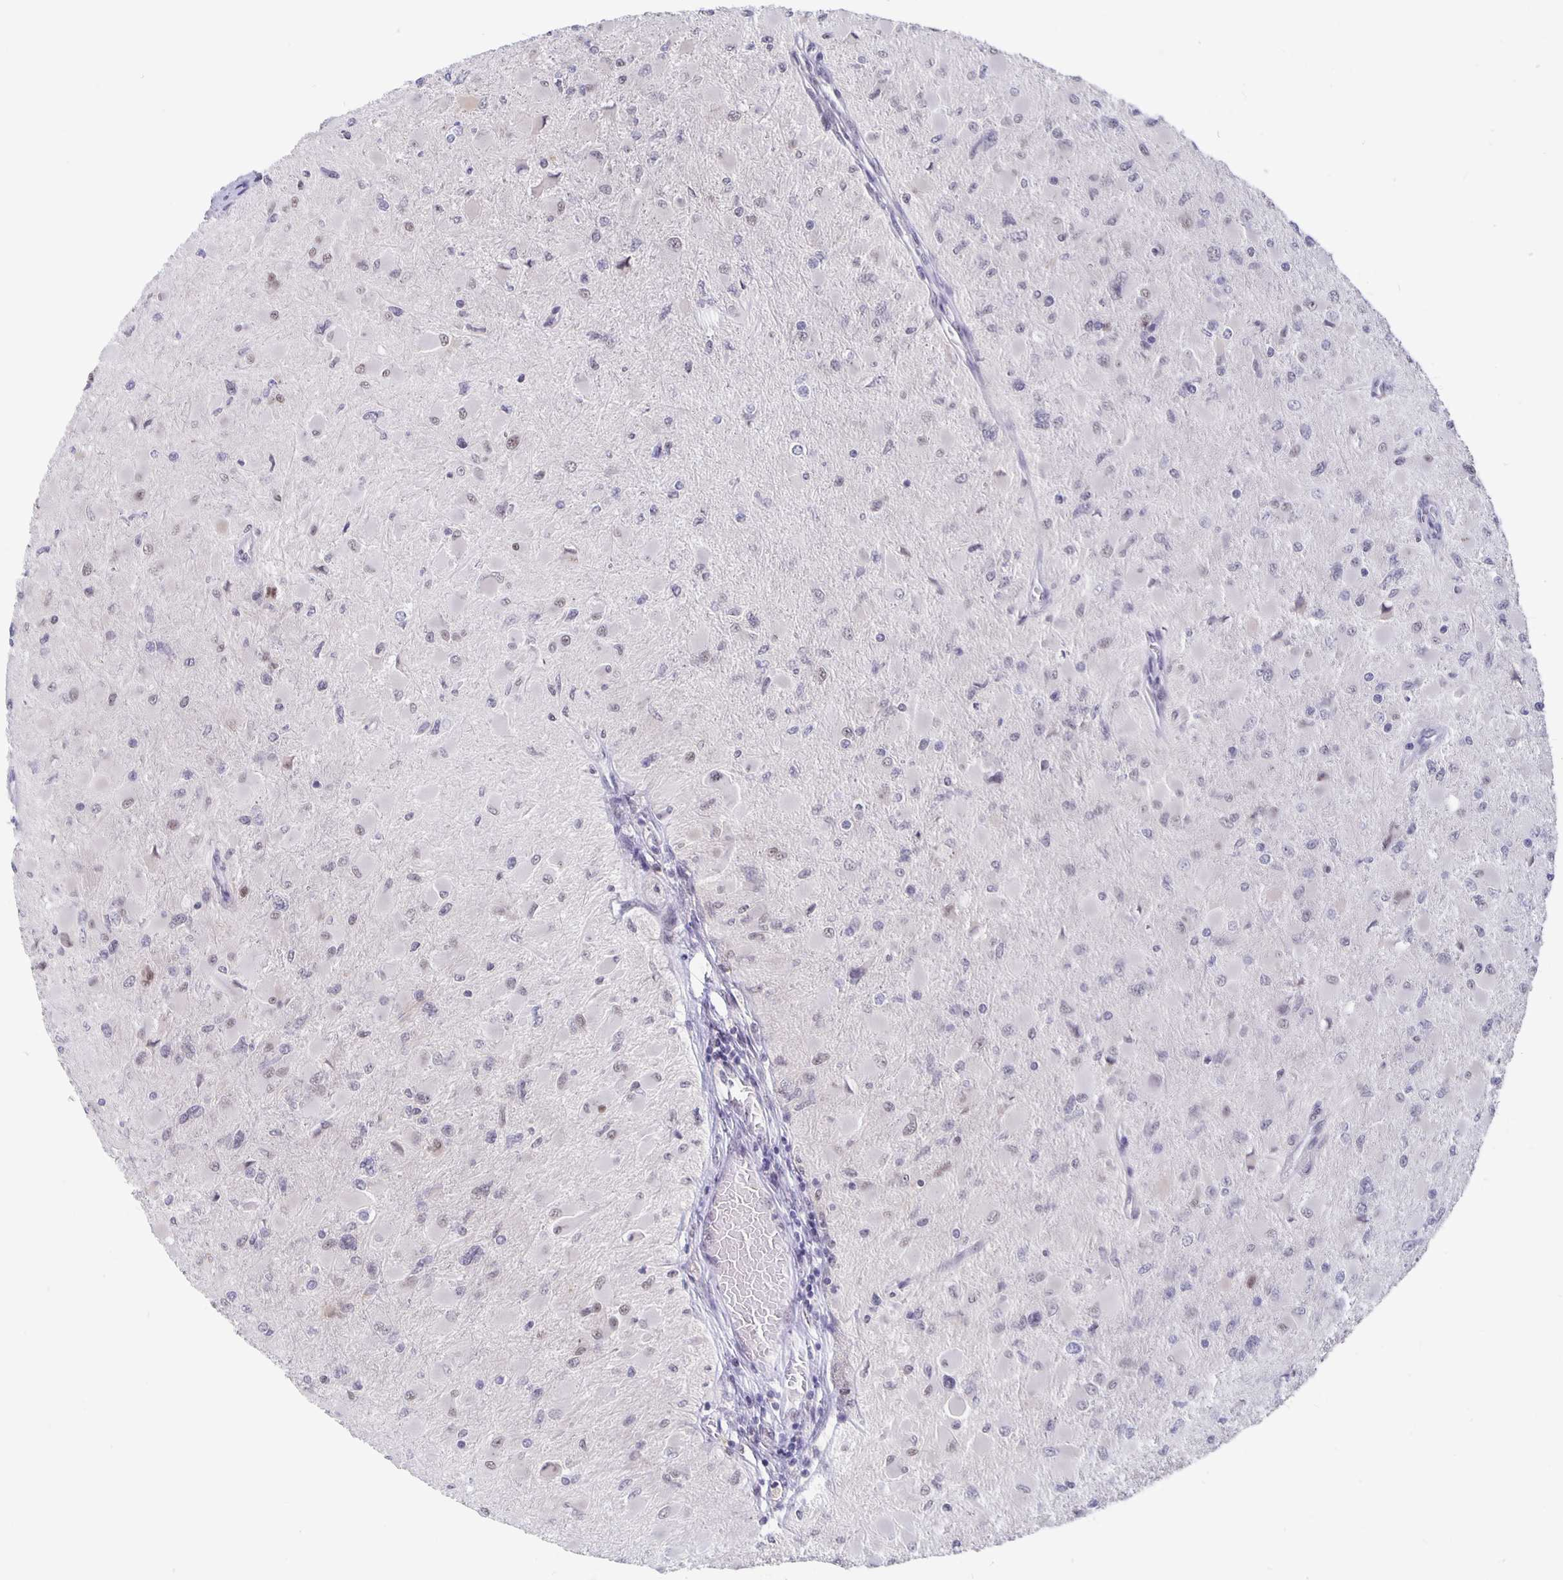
{"staining": {"intensity": "weak", "quantity": "<25%", "location": "nuclear"}, "tissue": "glioma", "cell_type": "Tumor cells", "image_type": "cancer", "snomed": [{"axis": "morphology", "description": "Glioma, malignant, High grade"}, {"axis": "topography", "description": "Cerebral cortex"}], "caption": "The immunohistochemistry (IHC) histopathology image has no significant positivity in tumor cells of glioma tissue.", "gene": "ZNF691", "patient": {"sex": "female", "age": 36}}